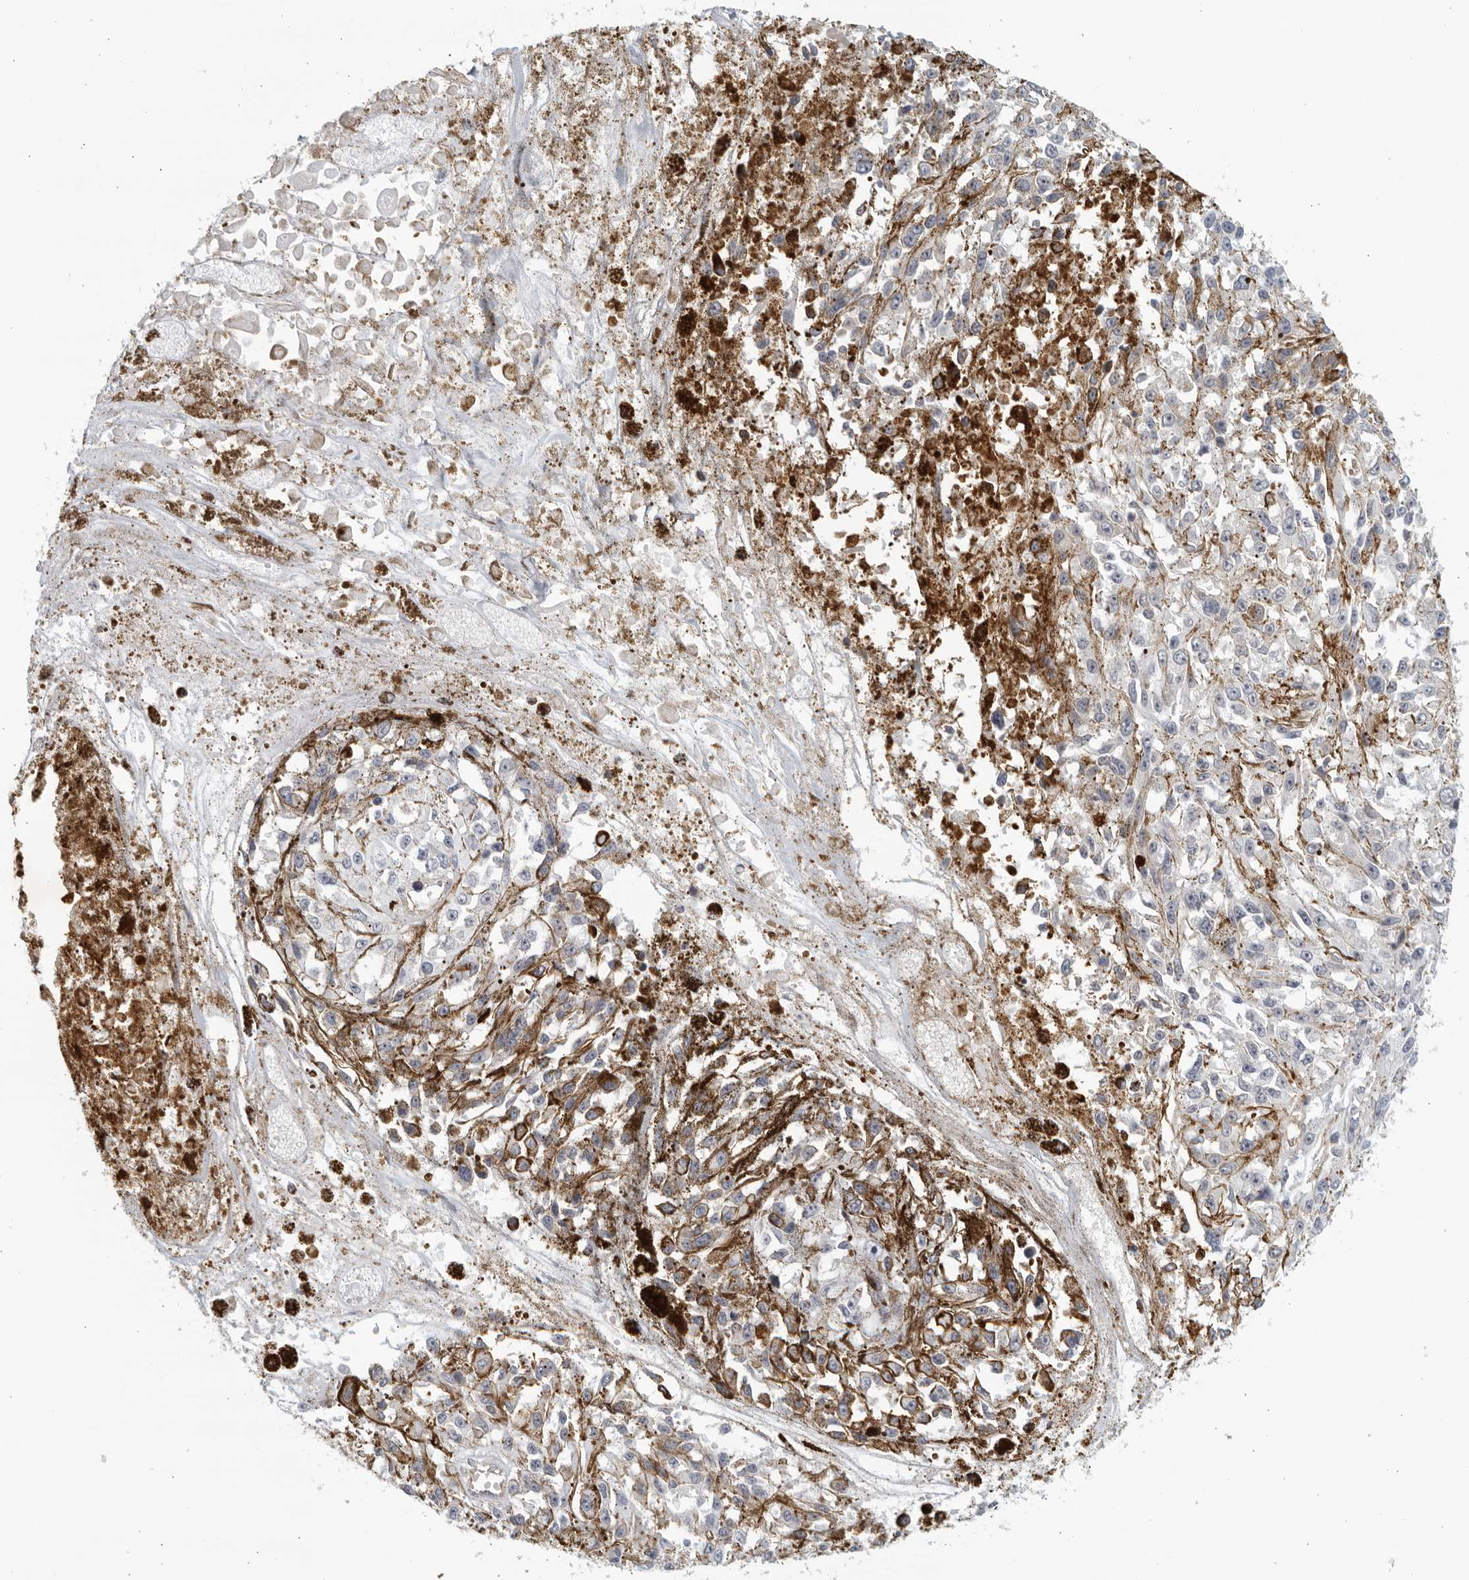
{"staining": {"intensity": "negative", "quantity": "none", "location": "none"}, "tissue": "melanoma", "cell_type": "Tumor cells", "image_type": "cancer", "snomed": [{"axis": "morphology", "description": "Malignant melanoma, Metastatic site"}, {"axis": "topography", "description": "Lymph node"}], "caption": "Tumor cells are negative for brown protein staining in melanoma.", "gene": "SERTAD4", "patient": {"sex": "male", "age": 59}}